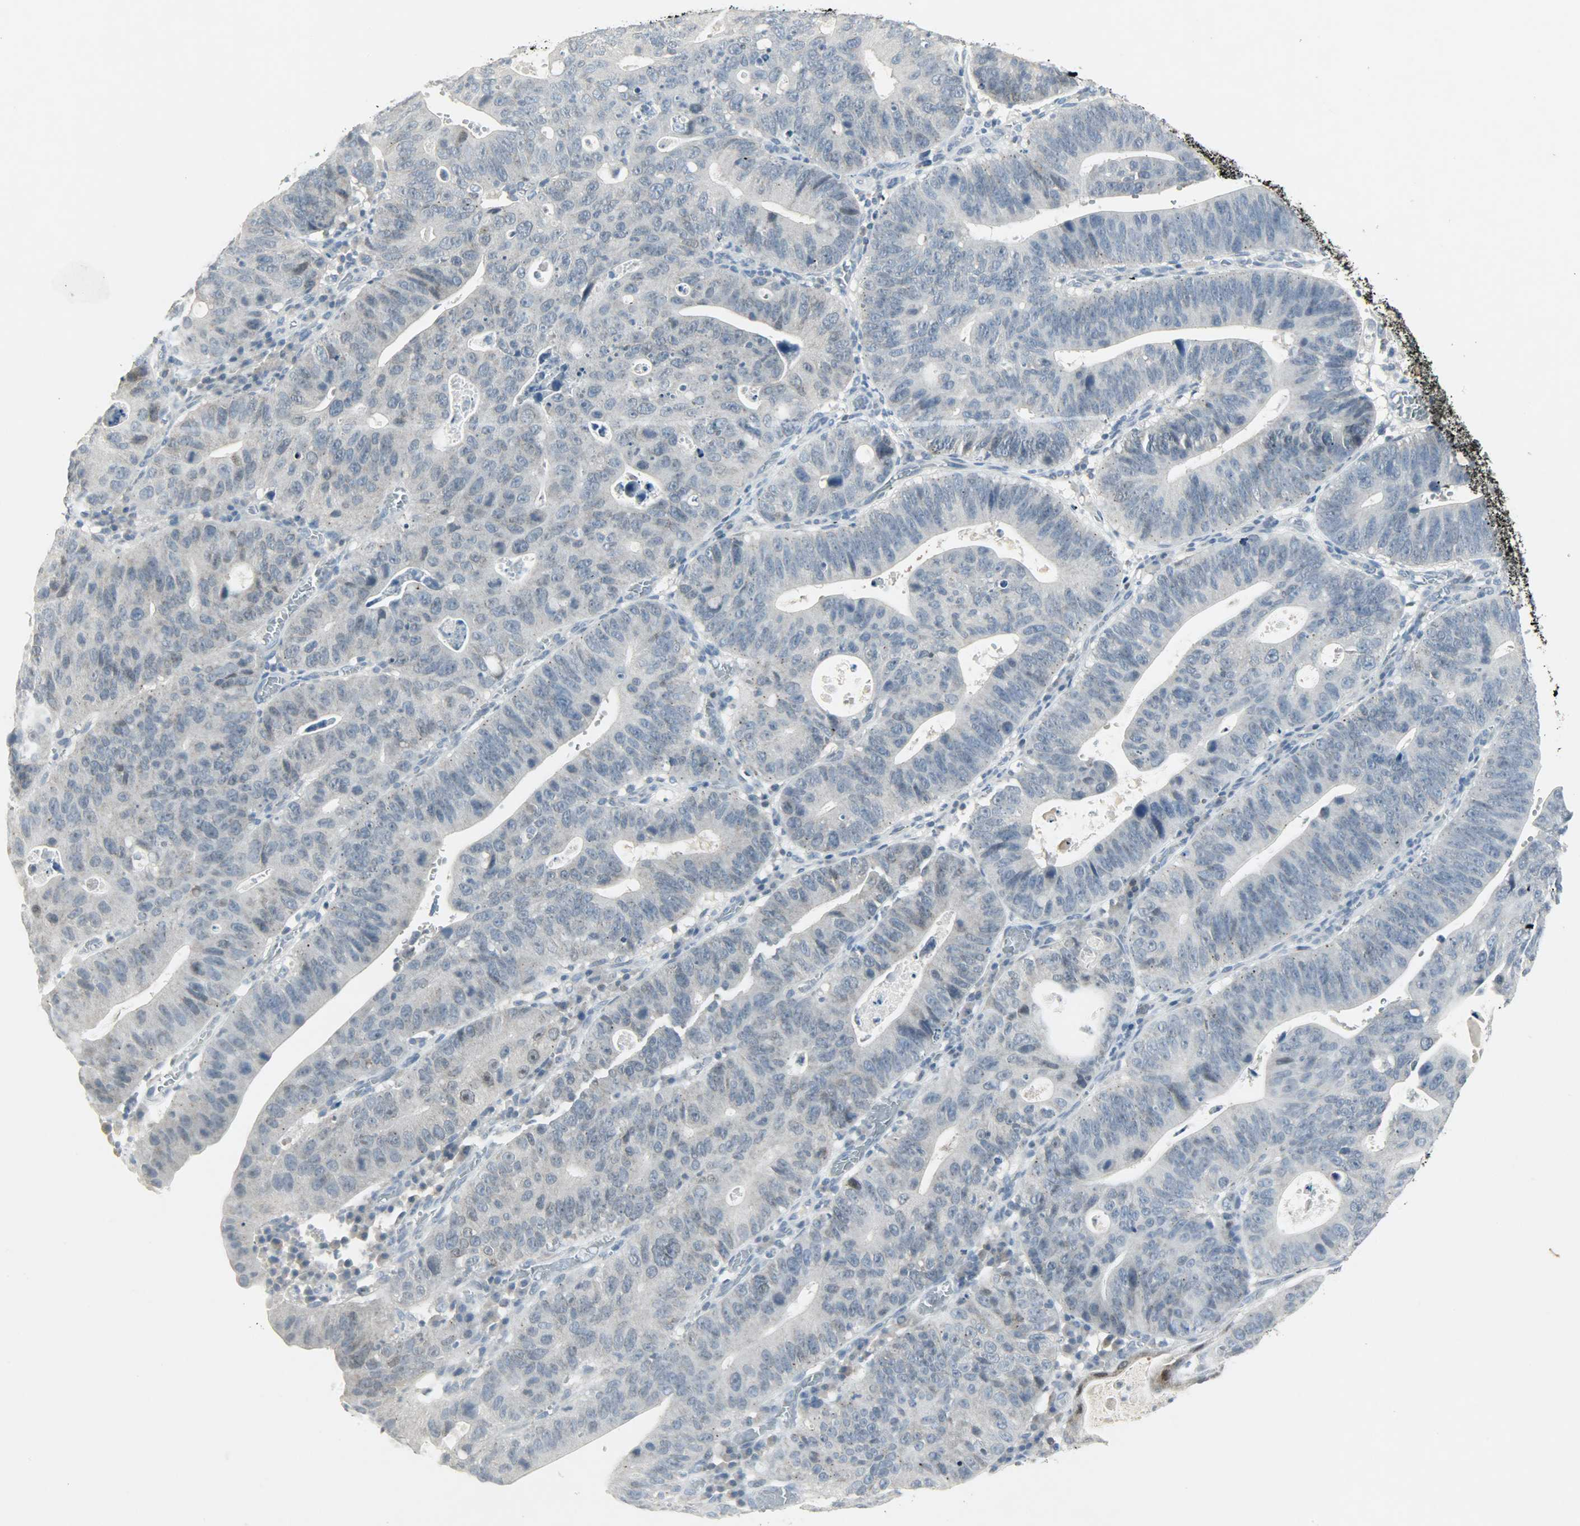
{"staining": {"intensity": "moderate", "quantity": "<25%", "location": "cytoplasmic/membranous,nuclear"}, "tissue": "stomach cancer", "cell_type": "Tumor cells", "image_type": "cancer", "snomed": [{"axis": "morphology", "description": "Adenocarcinoma, NOS"}, {"axis": "topography", "description": "Stomach"}], "caption": "Immunohistochemical staining of human adenocarcinoma (stomach) reveals low levels of moderate cytoplasmic/membranous and nuclear protein positivity in approximately <25% of tumor cells.", "gene": "CAMK4", "patient": {"sex": "male", "age": 59}}